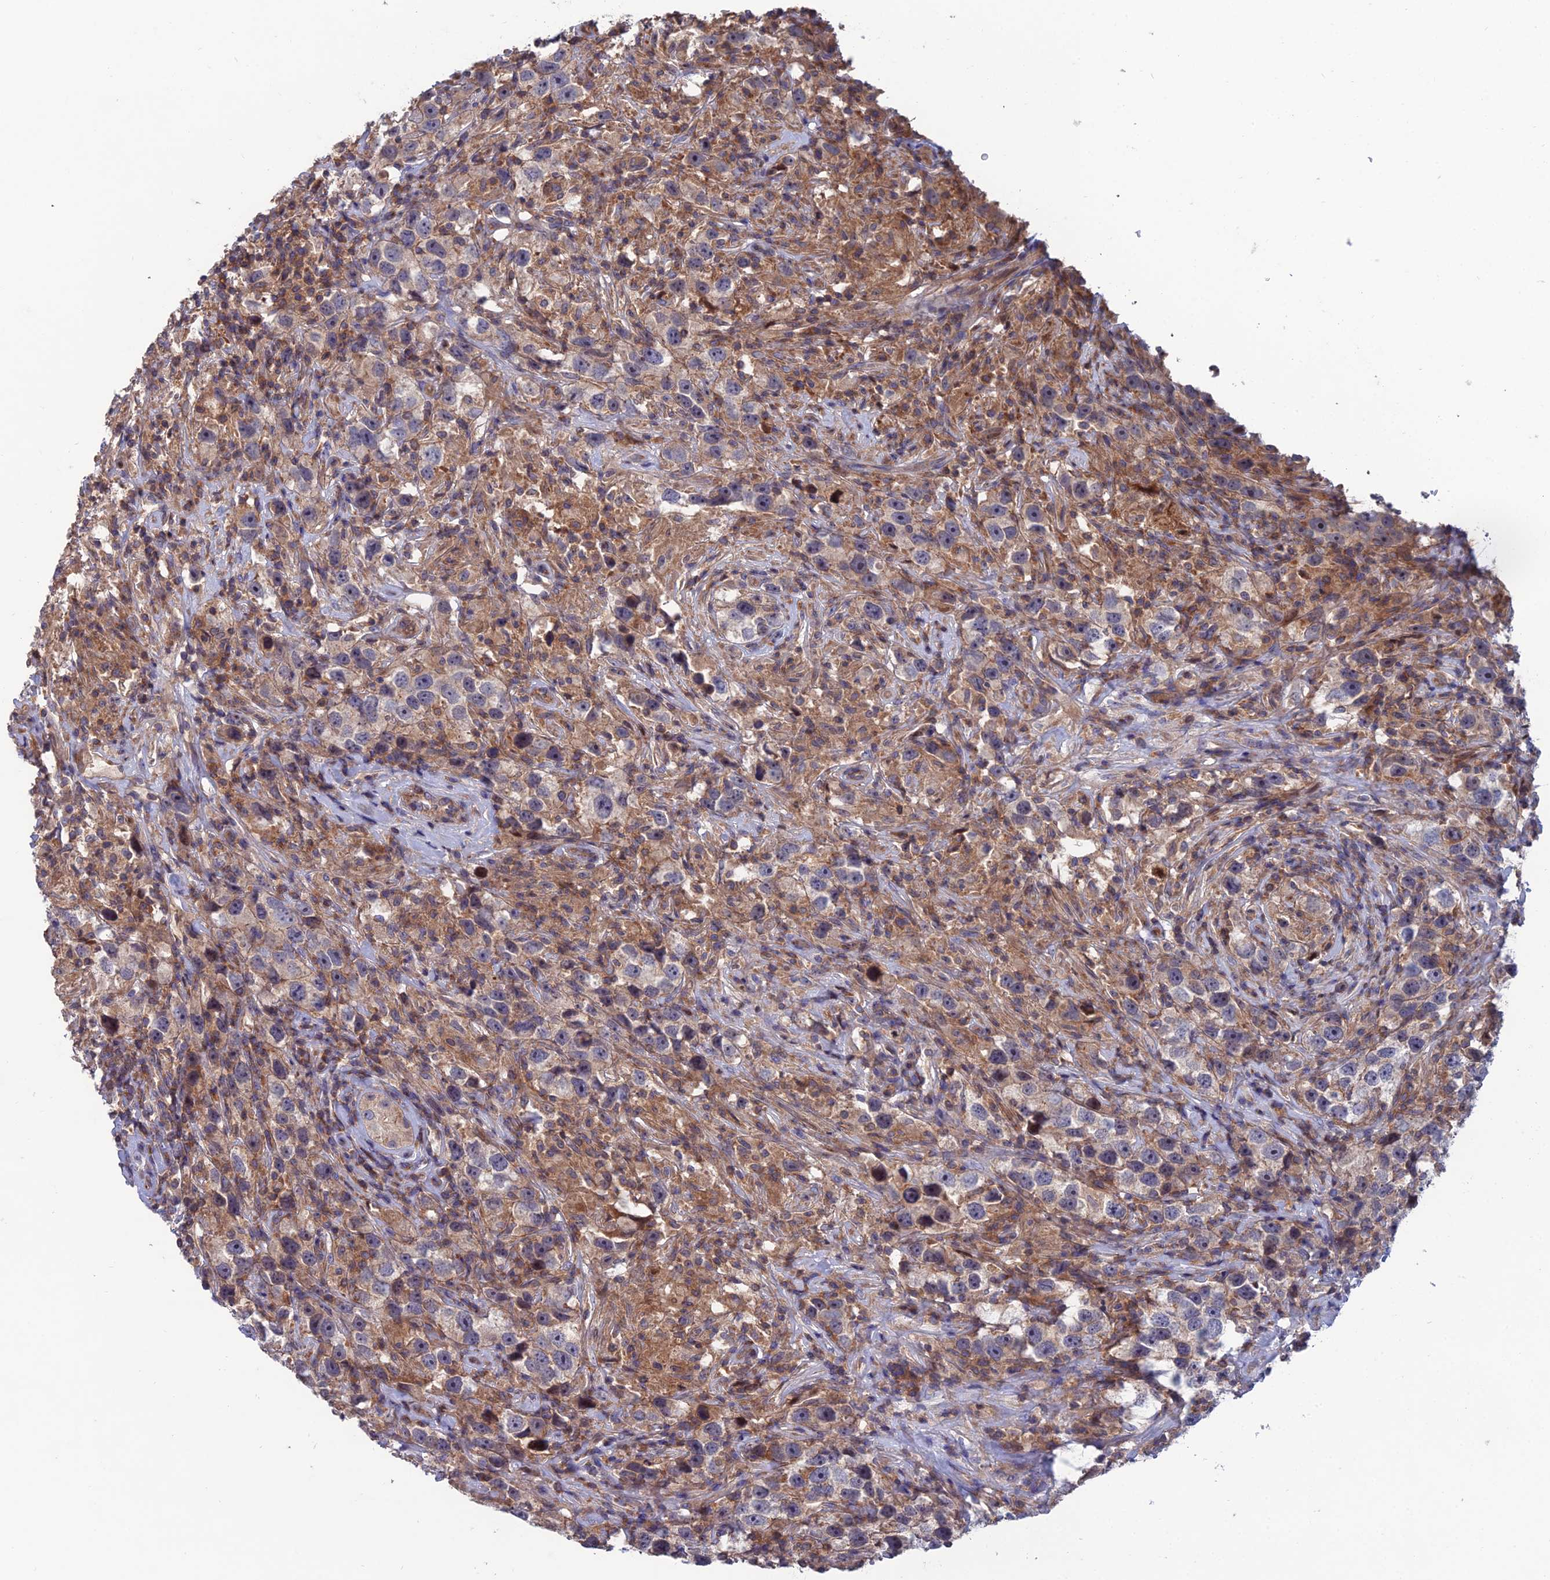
{"staining": {"intensity": "weak", "quantity": "25%-75%", "location": "cytoplasmic/membranous"}, "tissue": "testis cancer", "cell_type": "Tumor cells", "image_type": "cancer", "snomed": [{"axis": "morphology", "description": "Seminoma, NOS"}, {"axis": "topography", "description": "Testis"}], "caption": "High-magnification brightfield microscopy of testis seminoma stained with DAB (3,3'-diaminobenzidine) (brown) and counterstained with hematoxylin (blue). tumor cells exhibit weak cytoplasmic/membranous positivity is seen in about25%-75% of cells.", "gene": "USP37", "patient": {"sex": "male", "age": 49}}